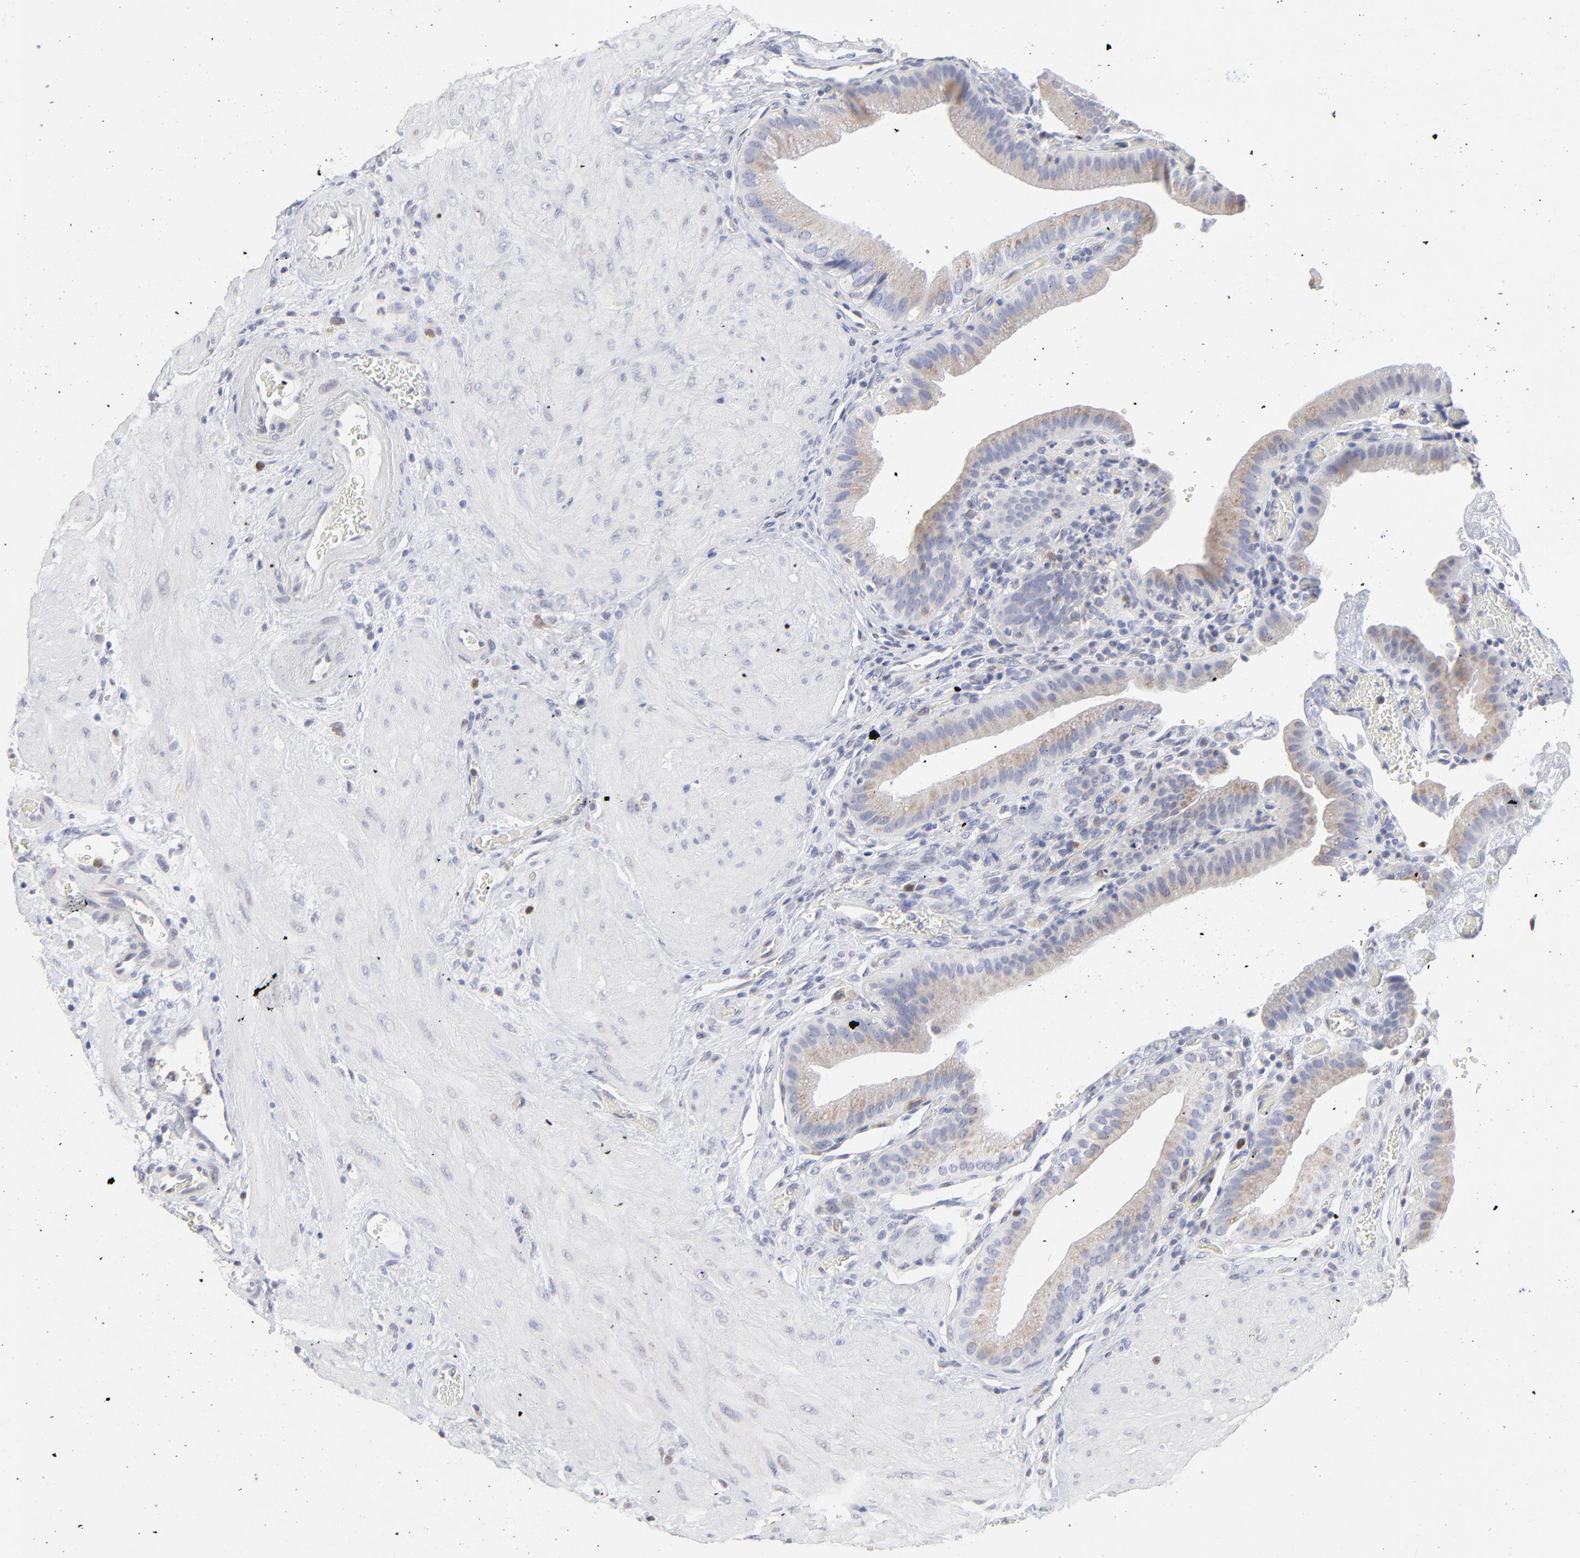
{"staining": {"intensity": "weak", "quantity": ">75%", "location": "cytoplasmic/membranous"}, "tissue": "gallbladder", "cell_type": "Glandular cells", "image_type": "normal", "snomed": [{"axis": "morphology", "description": "Normal tissue, NOS"}, {"axis": "topography", "description": "Gallbladder"}], "caption": "DAB immunohistochemical staining of benign human gallbladder reveals weak cytoplasmic/membranous protein positivity in about >75% of glandular cells.", "gene": "NCAPH", "patient": {"sex": "female", "age": 75}}